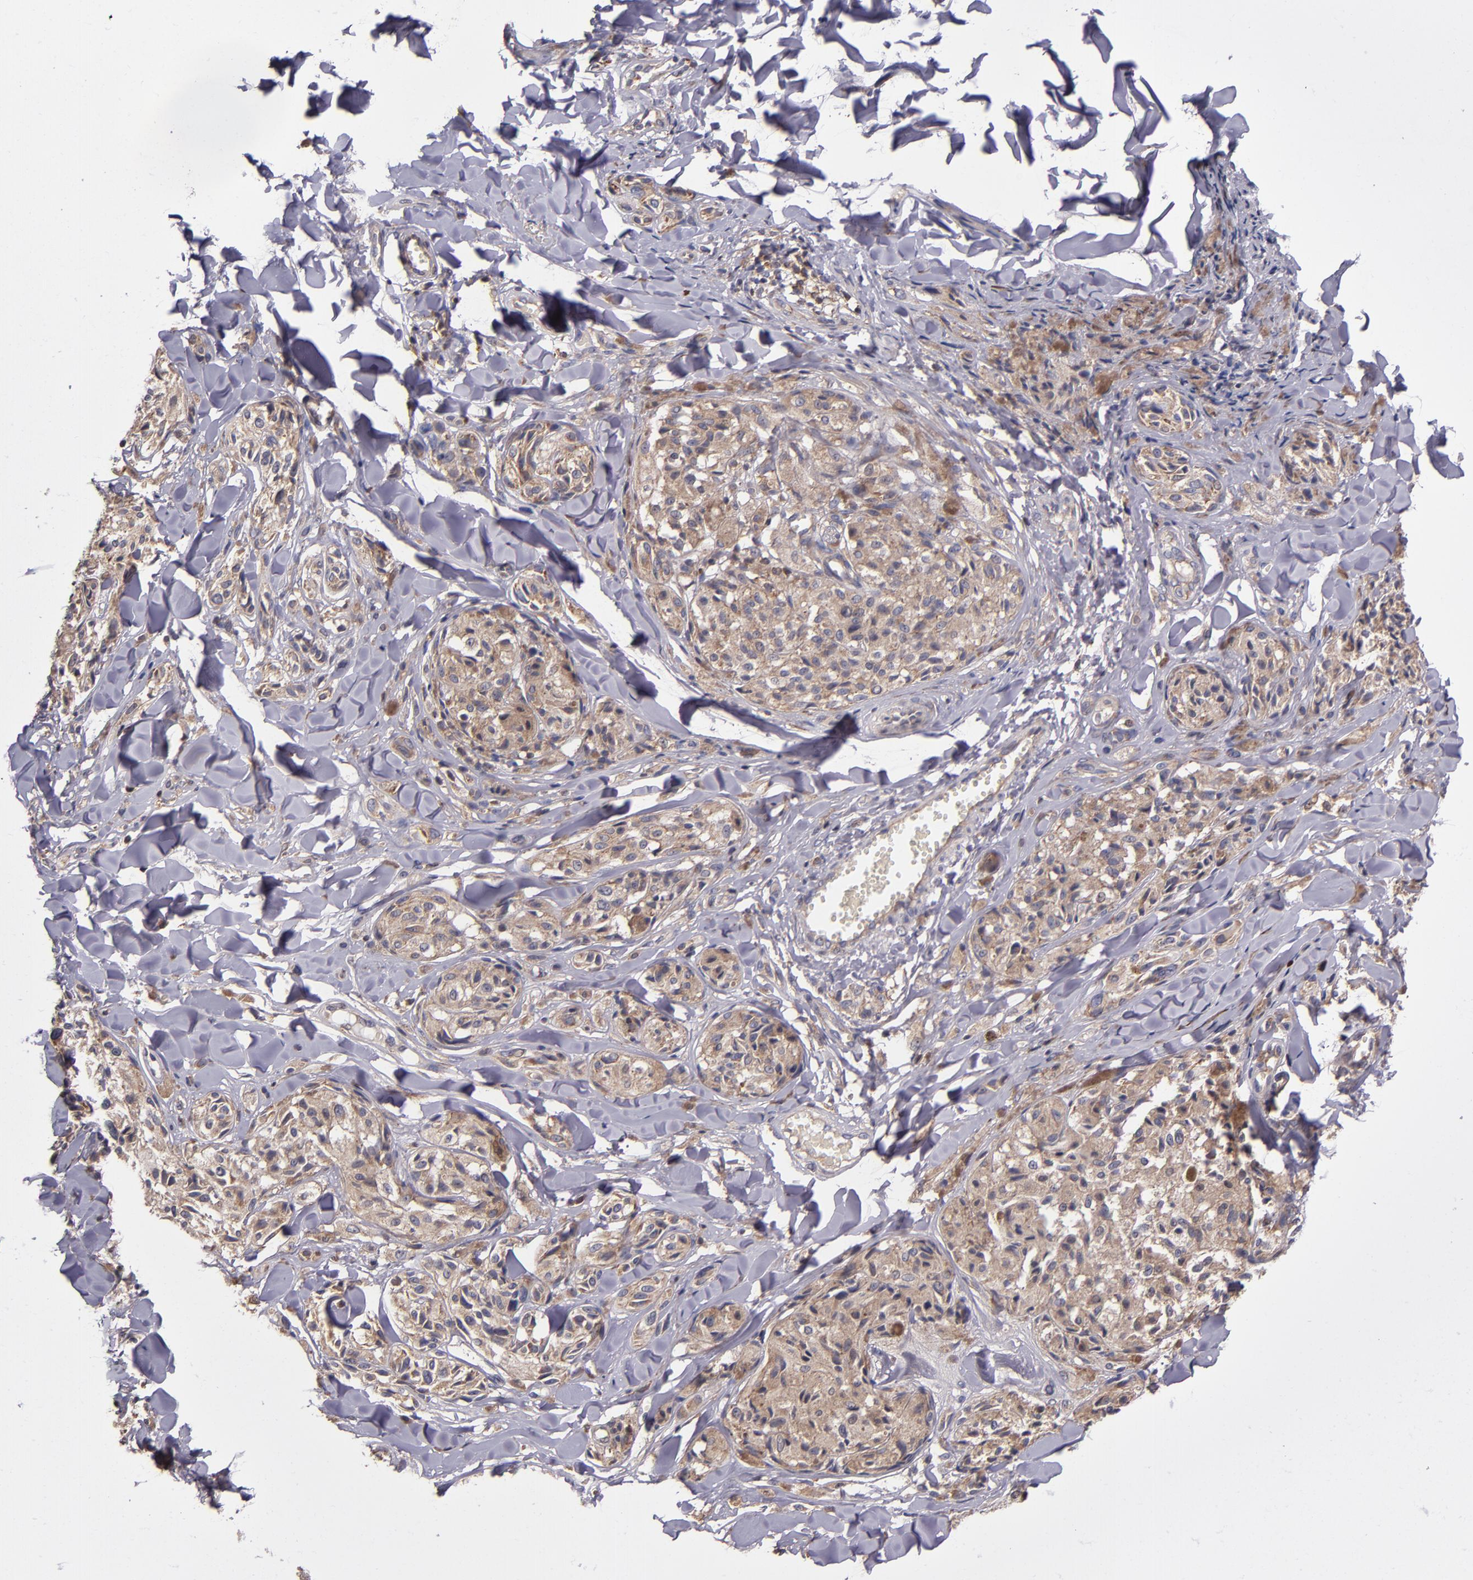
{"staining": {"intensity": "moderate", "quantity": ">75%", "location": "cytoplasmic/membranous"}, "tissue": "melanoma", "cell_type": "Tumor cells", "image_type": "cancer", "snomed": [{"axis": "morphology", "description": "Malignant melanoma, Metastatic site"}, {"axis": "topography", "description": "Skin"}], "caption": "High-magnification brightfield microscopy of melanoma stained with DAB (brown) and counterstained with hematoxylin (blue). tumor cells exhibit moderate cytoplasmic/membranous staining is identified in about>75% of cells. Immunohistochemistry stains the protein of interest in brown and the nuclei are stained blue.", "gene": "EIF4ENIF1", "patient": {"sex": "female", "age": 66}}